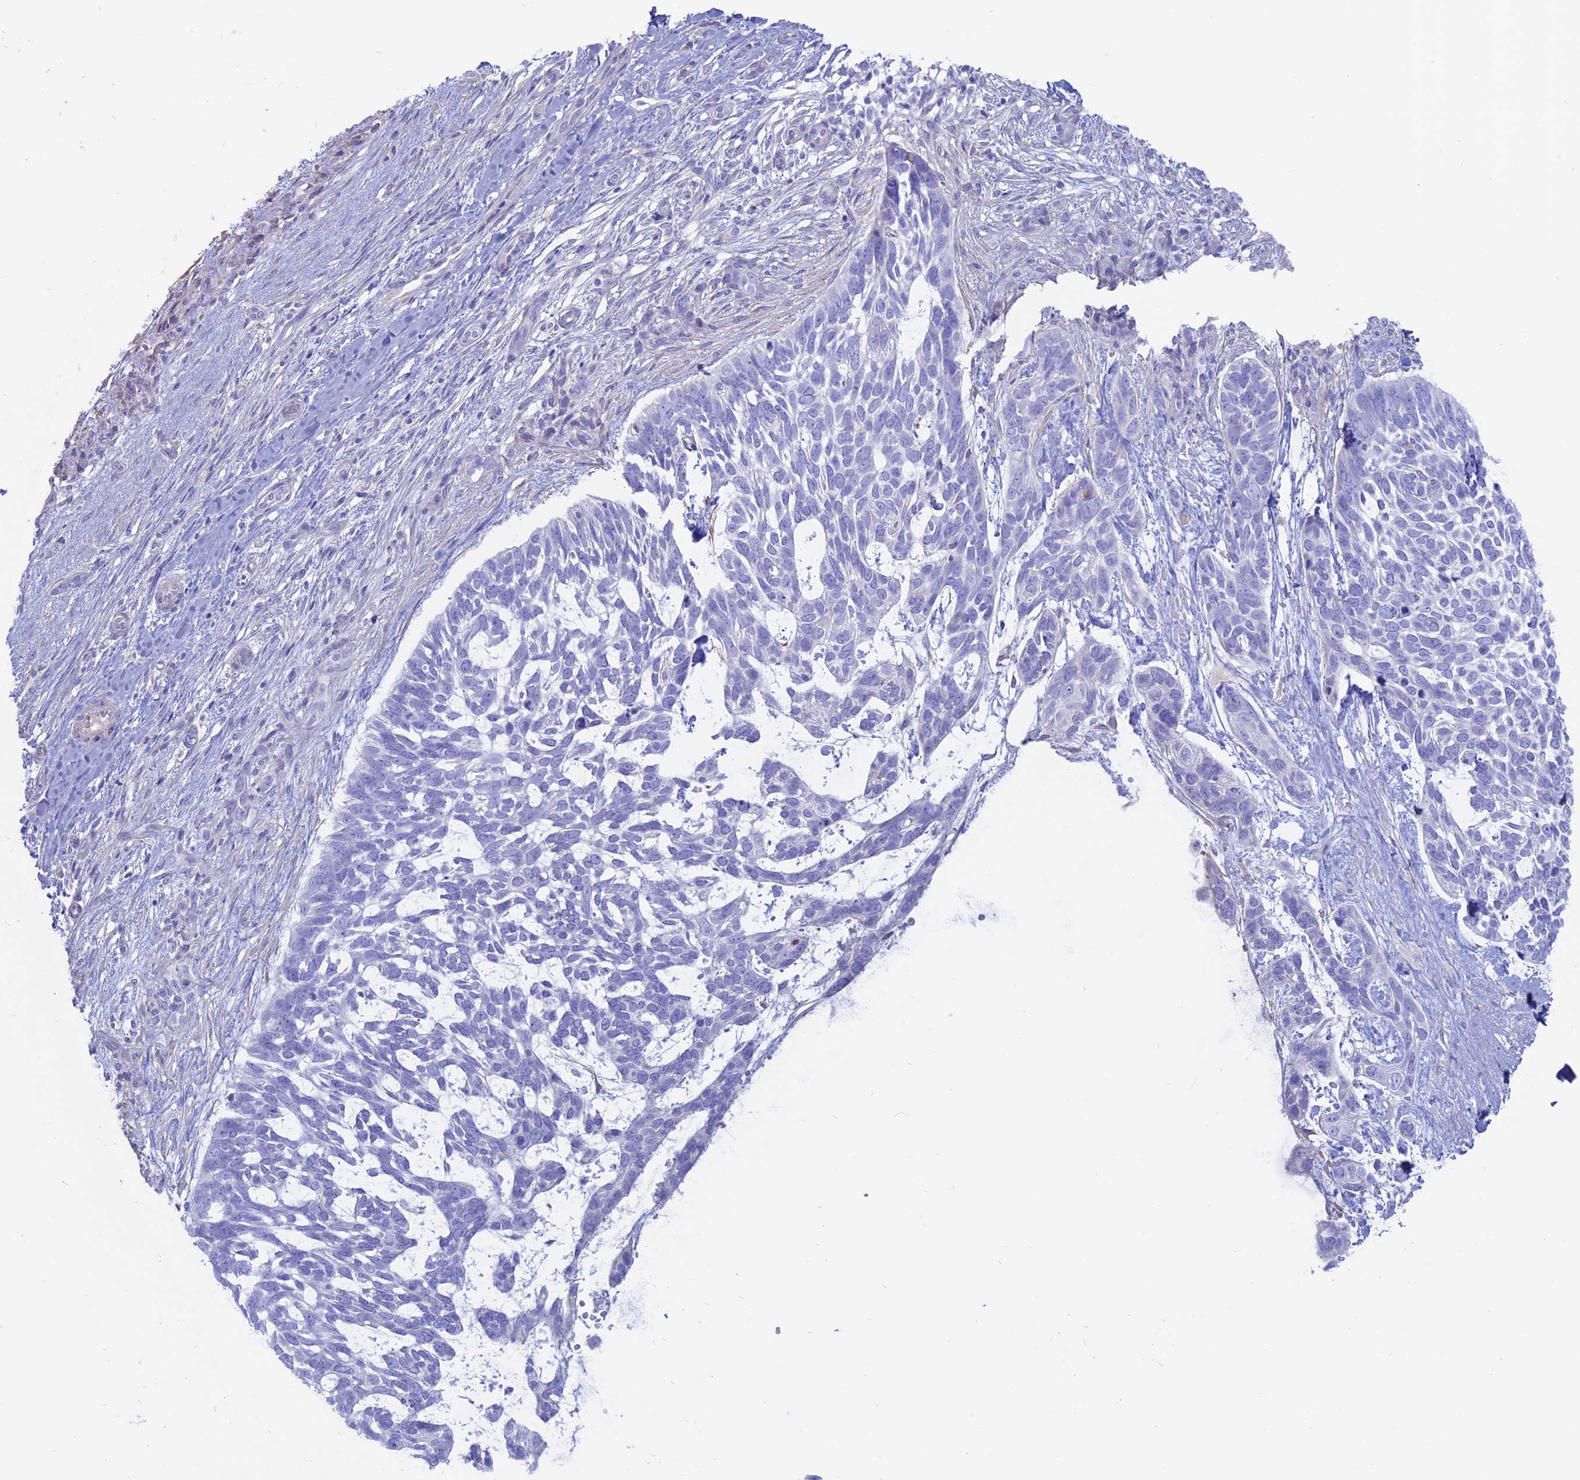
{"staining": {"intensity": "negative", "quantity": "none", "location": "none"}, "tissue": "skin cancer", "cell_type": "Tumor cells", "image_type": "cancer", "snomed": [{"axis": "morphology", "description": "Basal cell carcinoma"}, {"axis": "topography", "description": "Skin"}], "caption": "Immunohistochemical staining of skin basal cell carcinoma shows no significant staining in tumor cells.", "gene": "OR2AE1", "patient": {"sex": "male", "age": 88}}